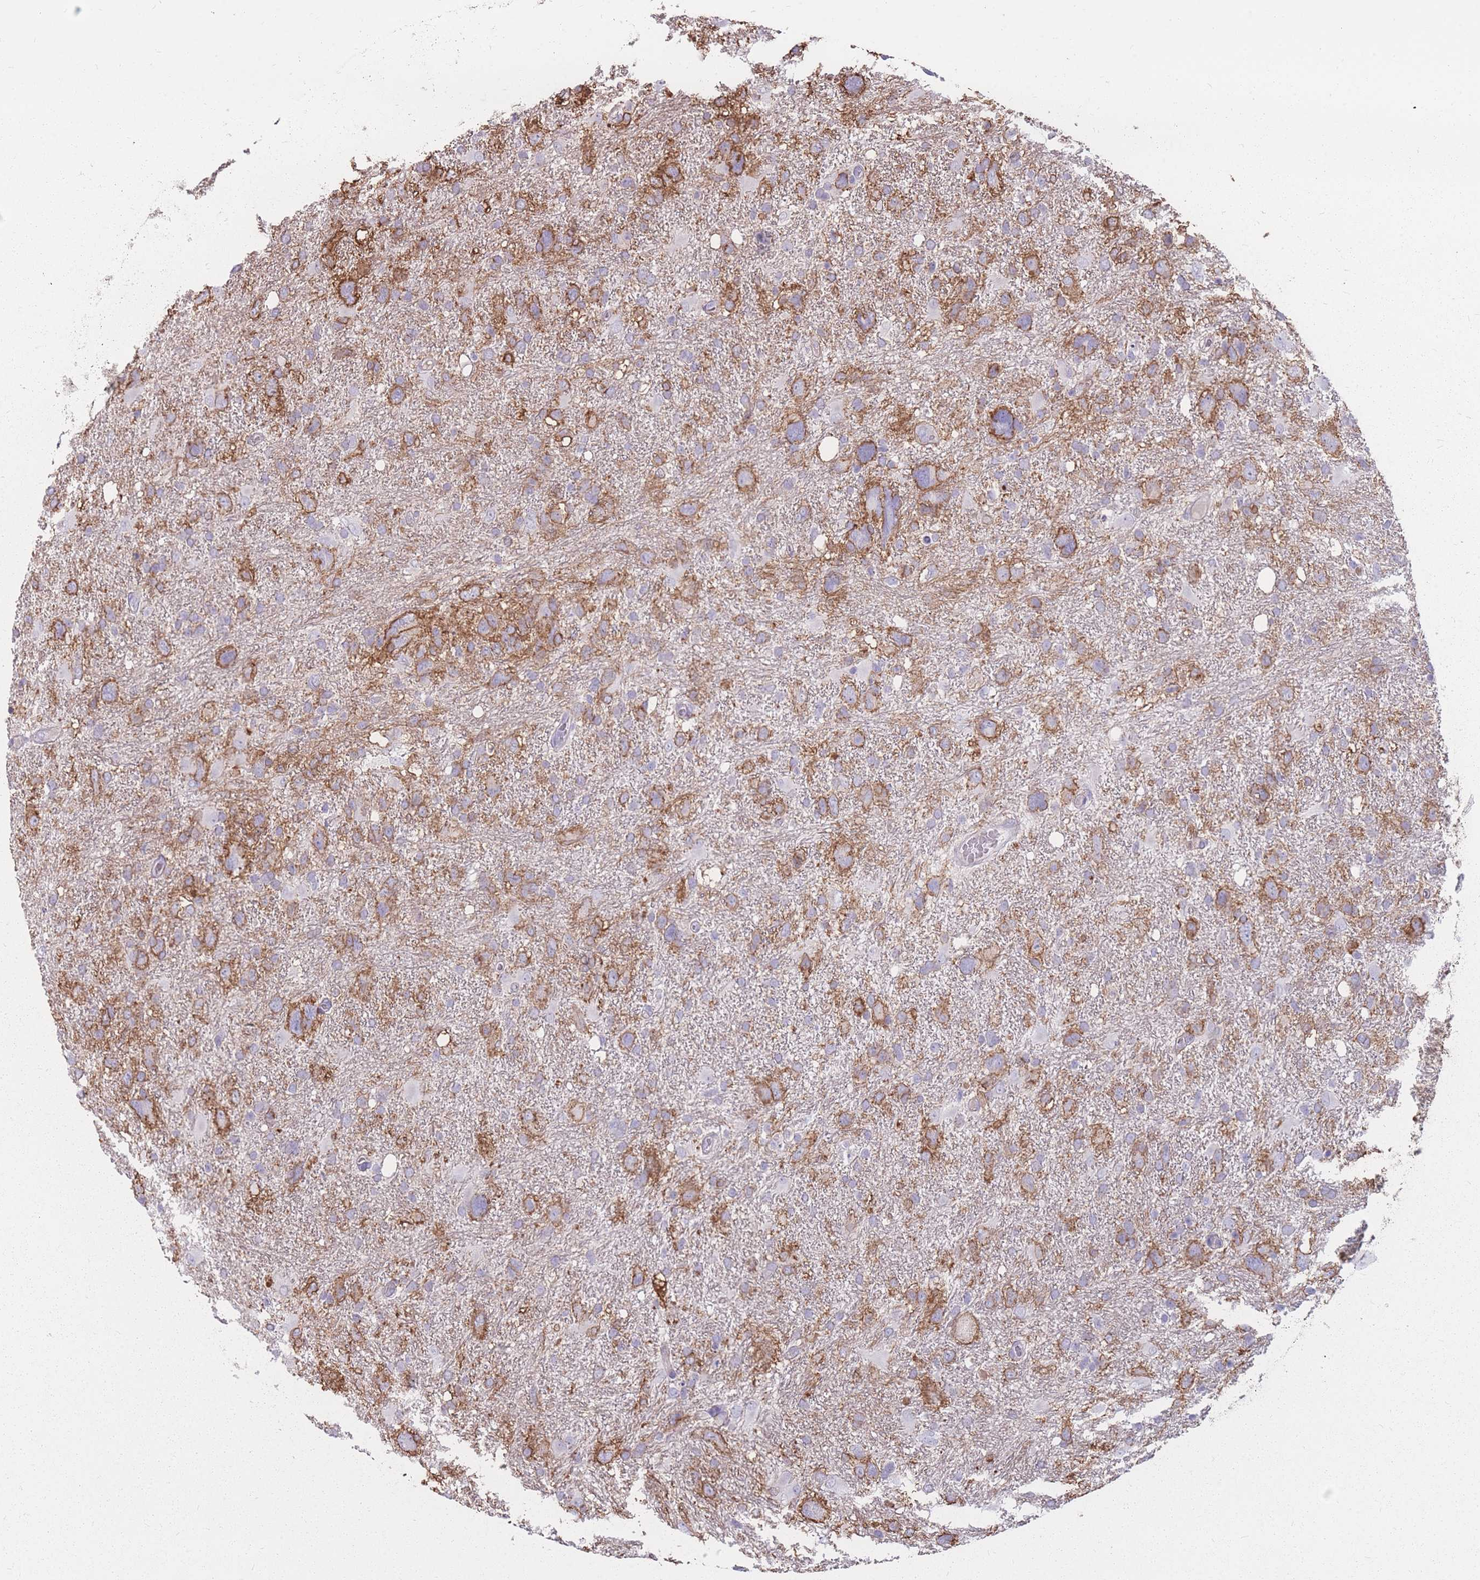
{"staining": {"intensity": "moderate", "quantity": "25%-75%", "location": "cytoplasmic/membranous"}, "tissue": "glioma", "cell_type": "Tumor cells", "image_type": "cancer", "snomed": [{"axis": "morphology", "description": "Glioma, malignant, High grade"}, {"axis": "topography", "description": "Brain"}], "caption": "Protein staining by immunohistochemistry (IHC) shows moderate cytoplasmic/membranous staining in approximately 25%-75% of tumor cells in malignant glioma (high-grade).", "gene": "GNA11", "patient": {"sex": "male", "age": 61}}